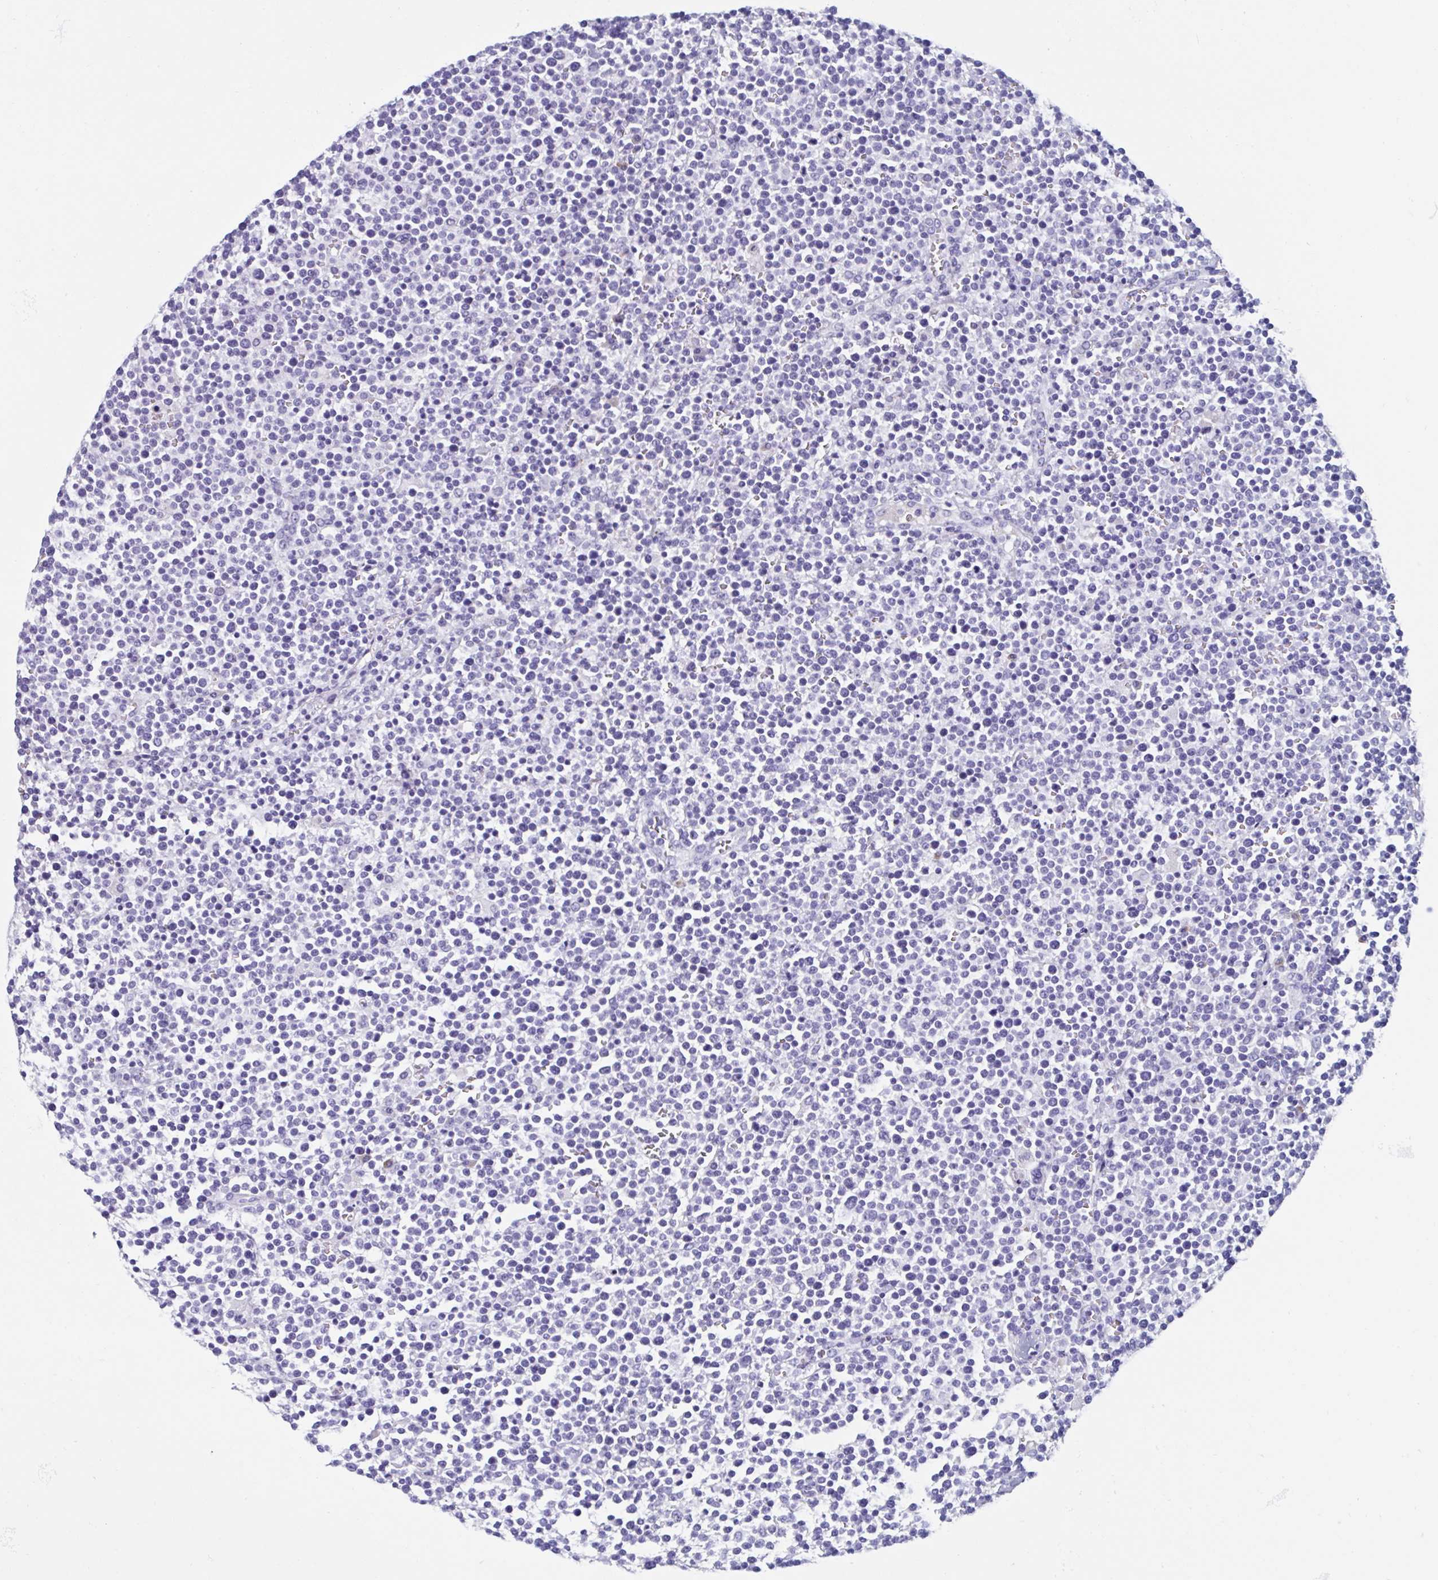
{"staining": {"intensity": "negative", "quantity": "none", "location": "none"}, "tissue": "lymphoma", "cell_type": "Tumor cells", "image_type": "cancer", "snomed": [{"axis": "morphology", "description": "Malignant lymphoma, non-Hodgkin's type, High grade"}, {"axis": "topography", "description": "Lymph node"}], "caption": "This is an IHC image of lymphoma. There is no positivity in tumor cells.", "gene": "USP35", "patient": {"sex": "male", "age": 61}}